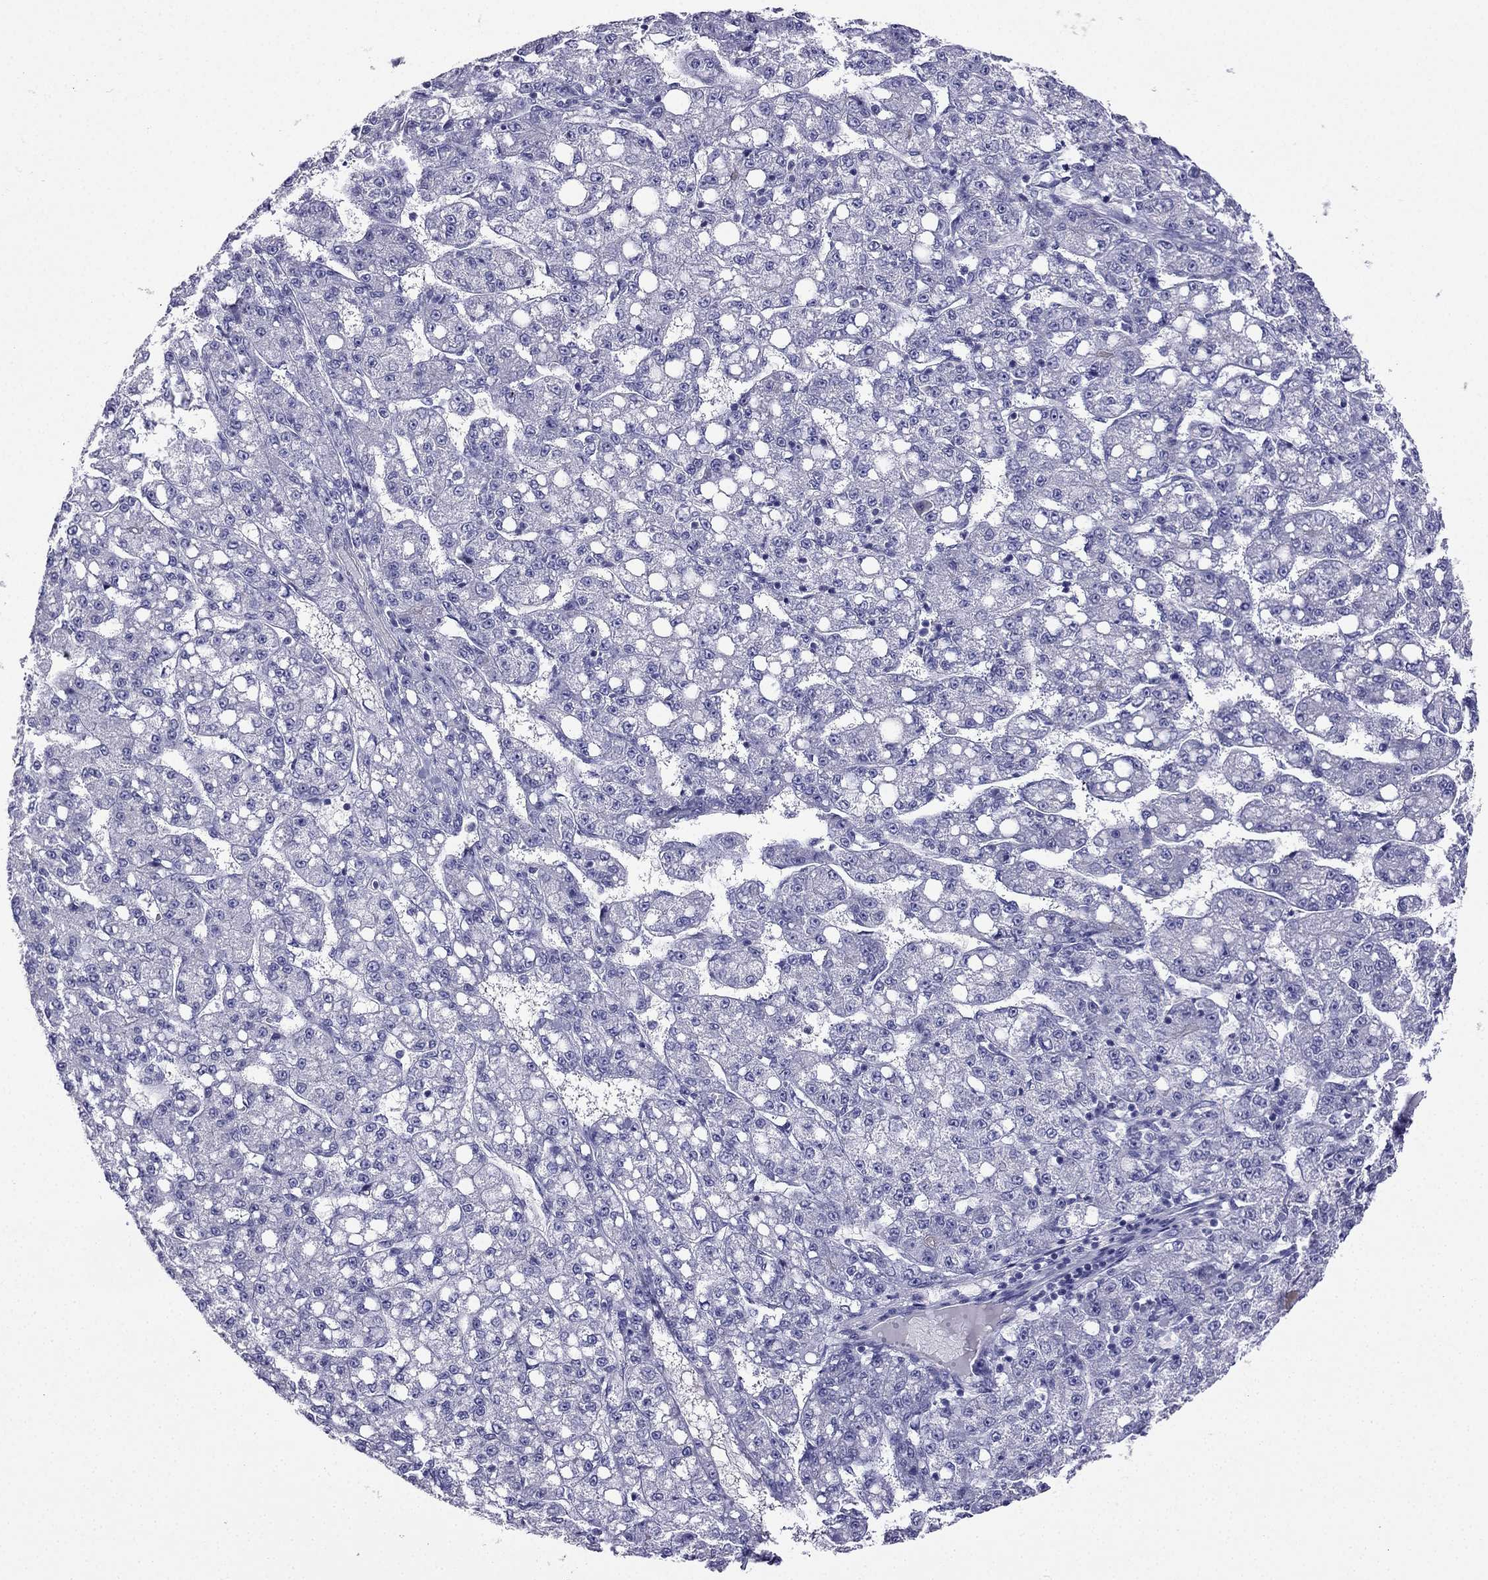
{"staining": {"intensity": "negative", "quantity": "none", "location": "none"}, "tissue": "liver cancer", "cell_type": "Tumor cells", "image_type": "cancer", "snomed": [{"axis": "morphology", "description": "Carcinoma, Hepatocellular, NOS"}, {"axis": "topography", "description": "Liver"}], "caption": "The IHC image has no significant positivity in tumor cells of liver hepatocellular carcinoma tissue. Nuclei are stained in blue.", "gene": "KCNJ10", "patient": {"sex": "female", "age": 65}}